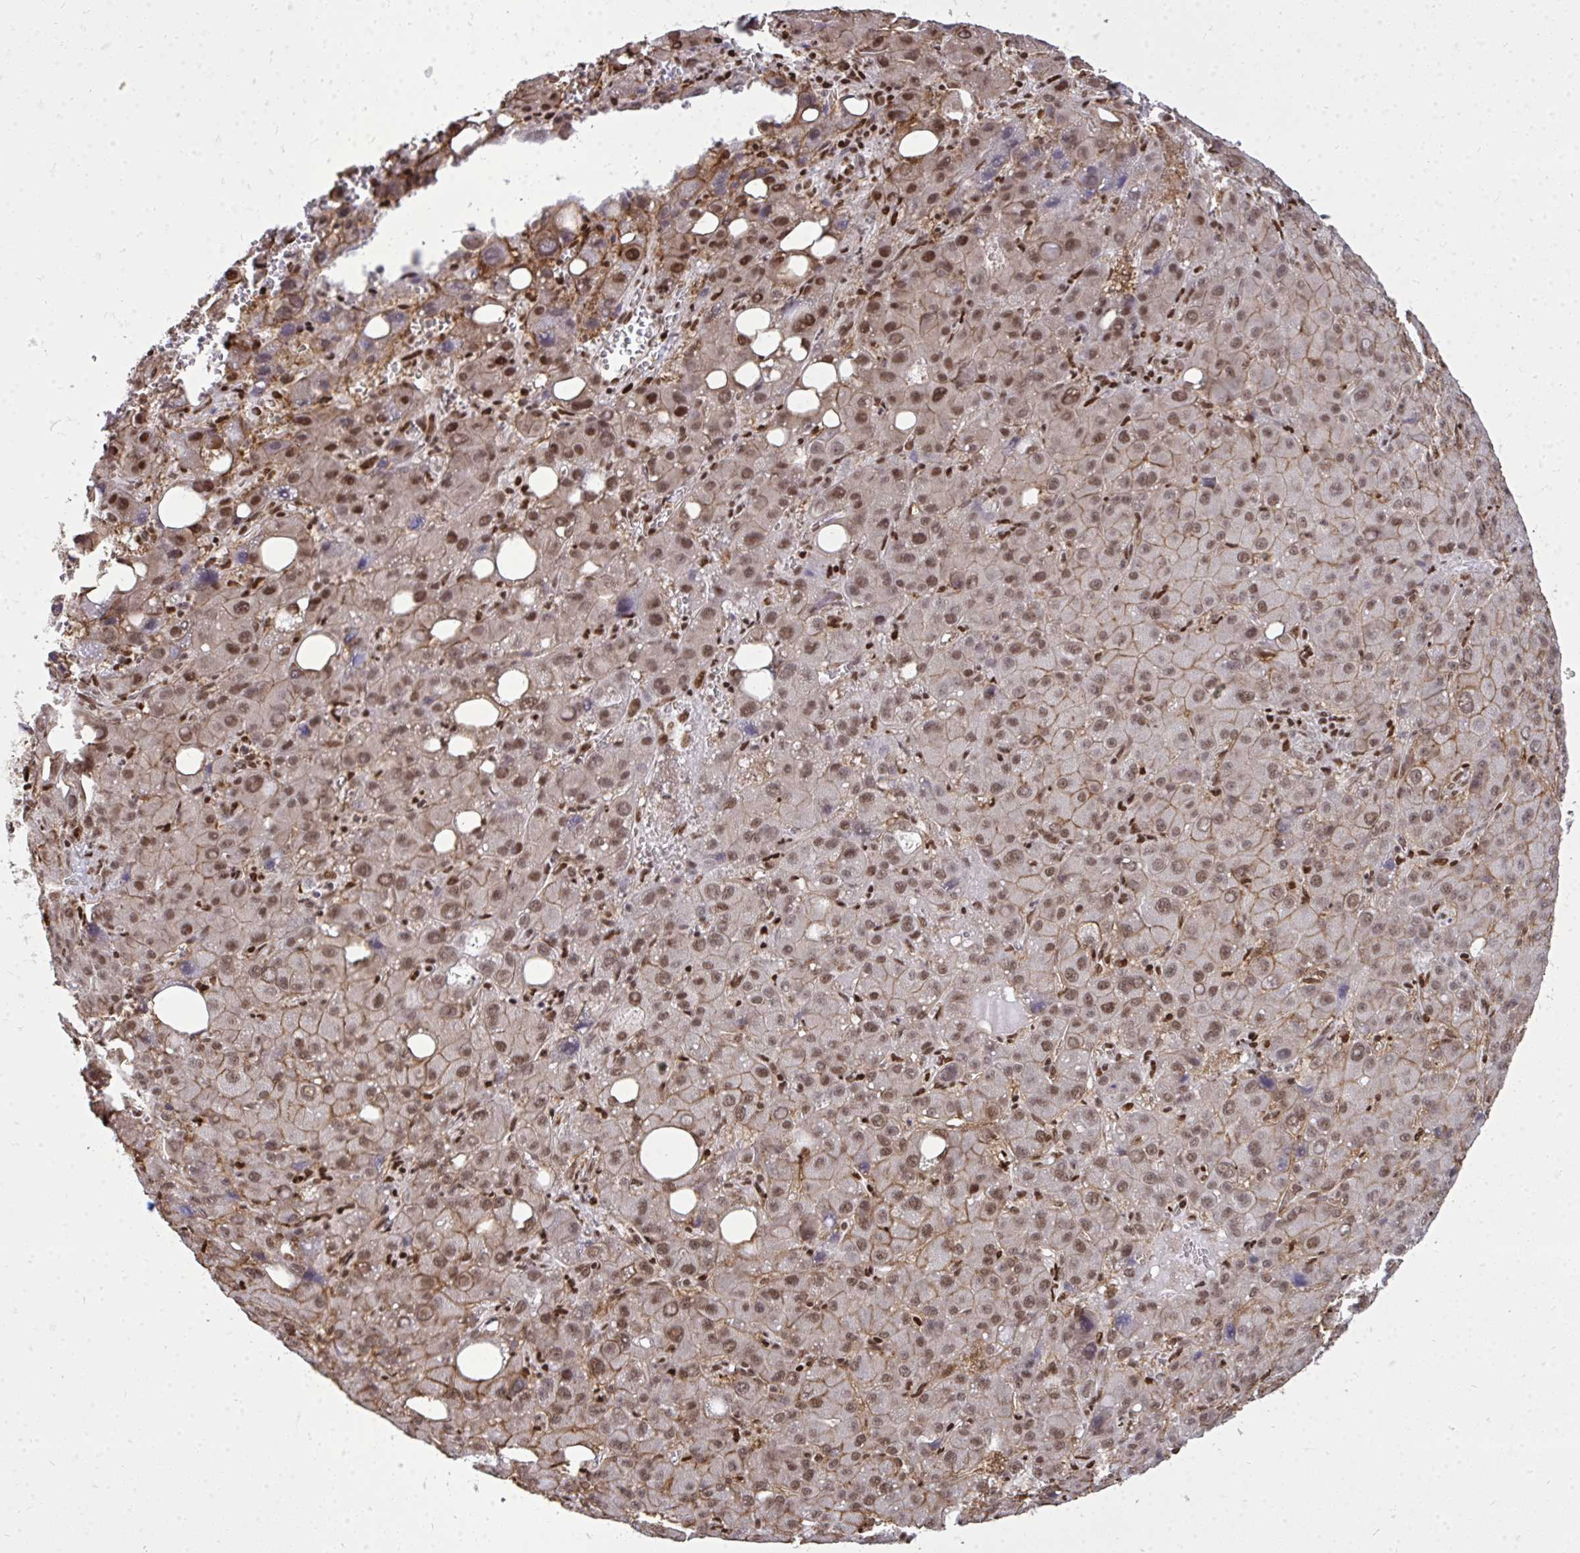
{"staining": {"intensity": "moderate", "quantity": ">75%", "location": "cytoplasmic/membranous,nuclear"}, "tissue": "liver cancer", "cell_type": "Tumor cells", "image_type": "cancer", "snomed": [{"axis": "morphology", "description": "Carcinoma, Hepatocellular, NOS"}, {"axis": "topography", "description": "Liver"}], "caption": "This histopathology image reveals liver hepatocellular carcinoma stained with immunohistochemistry to label a protein in brown. The cytoplasmic/membranous and nuclear of tumor cells show moderate positivity for the protein. Nuclei are counter-stained blue.", "gene": "TBL1Y", "patient": {"sex": "male", "age": 55}}